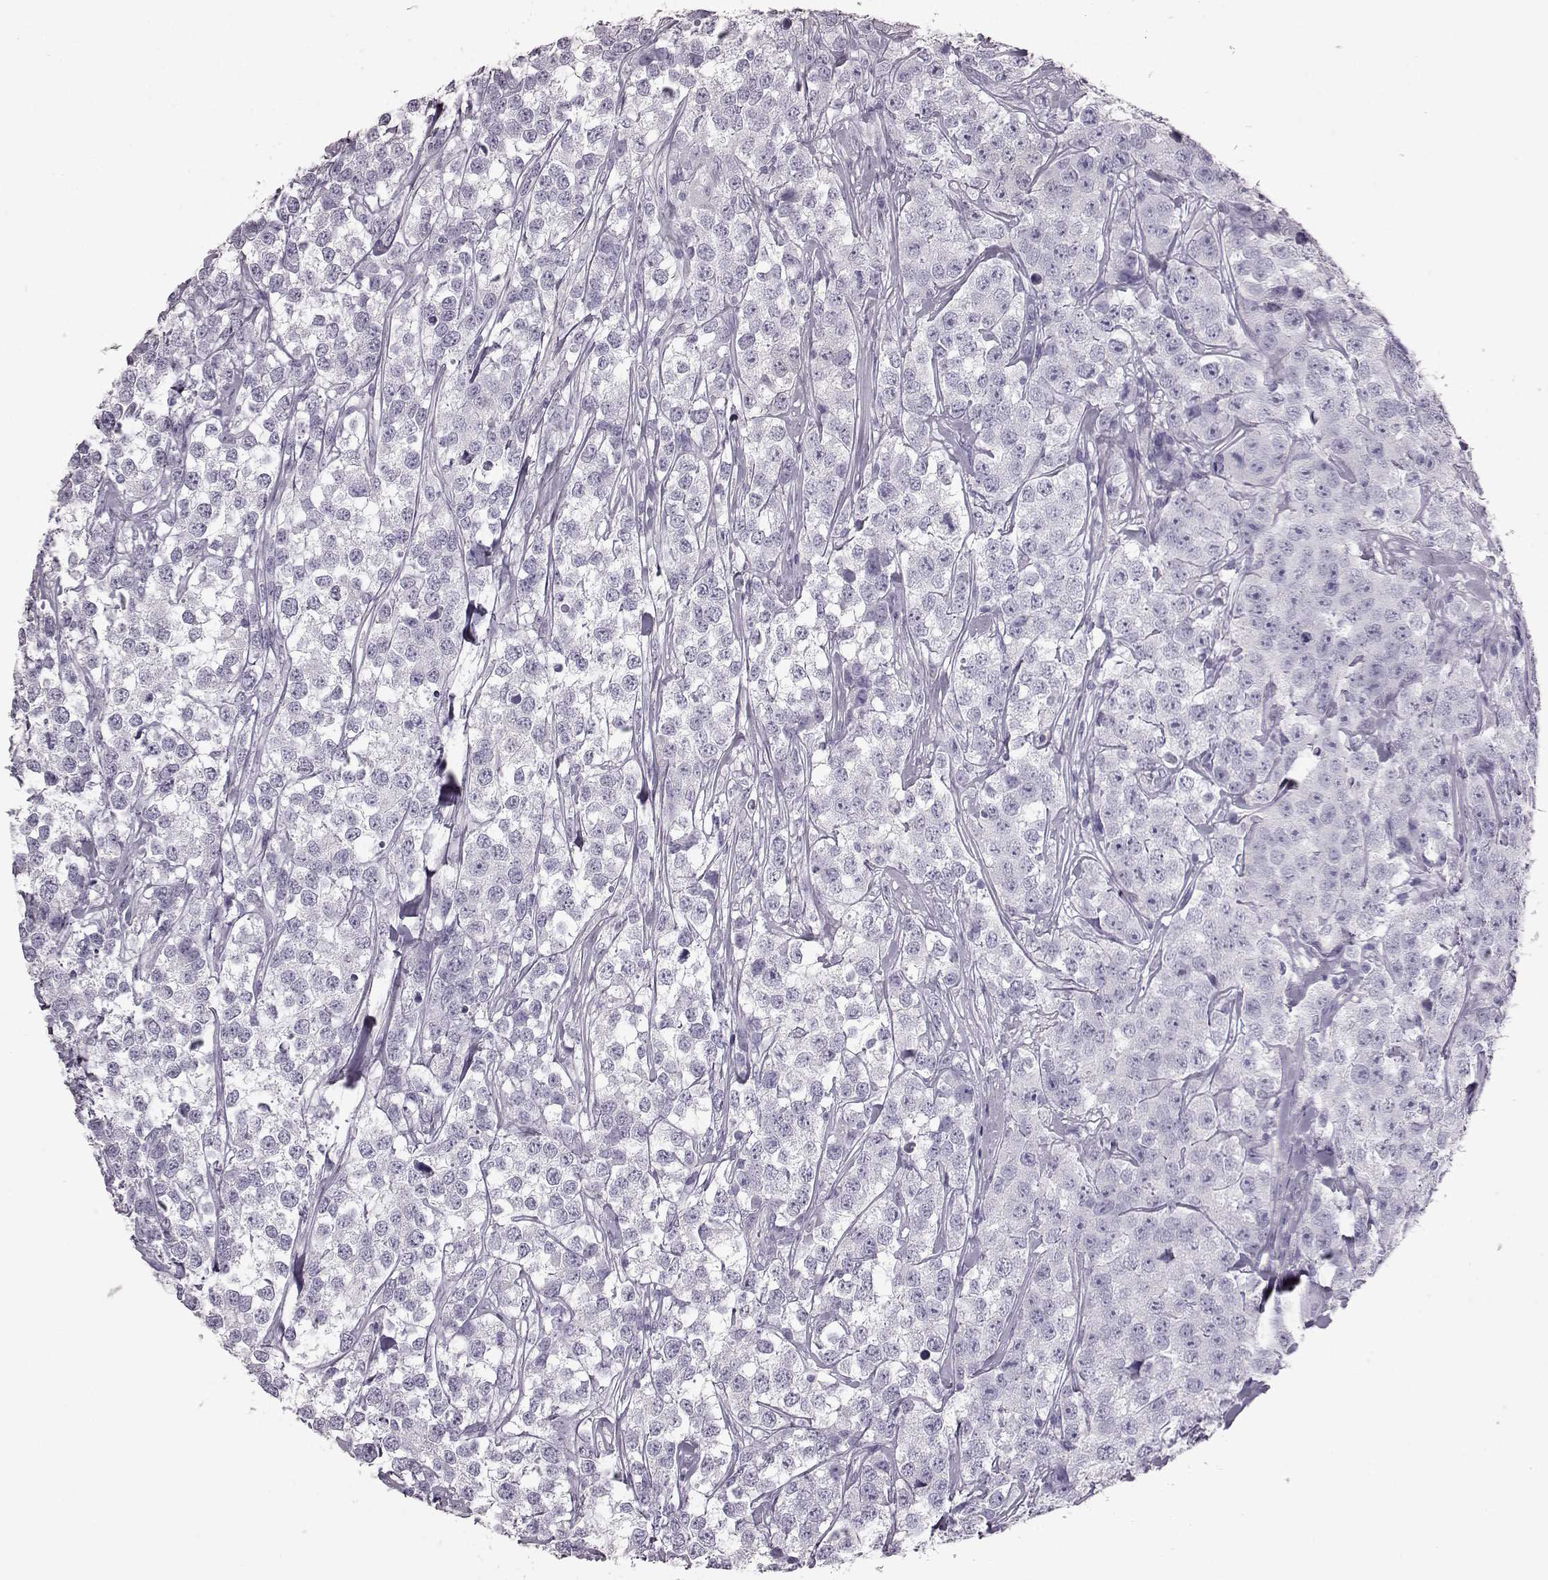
{"staining": {"intensity": "negative", "quantity": "none", "location": "none"}, "tissue": "testis cancer", "cell_type": "Tumor cells", "image_type": "cancer", "snomed": [{"axis": "morphology", "description": "Seminoma, NOS"}, {"axis": "topography", "description": "Testis"}], "caption": "IHC photomicrograph of neoplastic tissue: seminoma (testis) stained with DAB reveals no significant protein positivity in tumor cells.", "gene": "TCHHL1", "patient": {"sex": "male", "age": 59}}